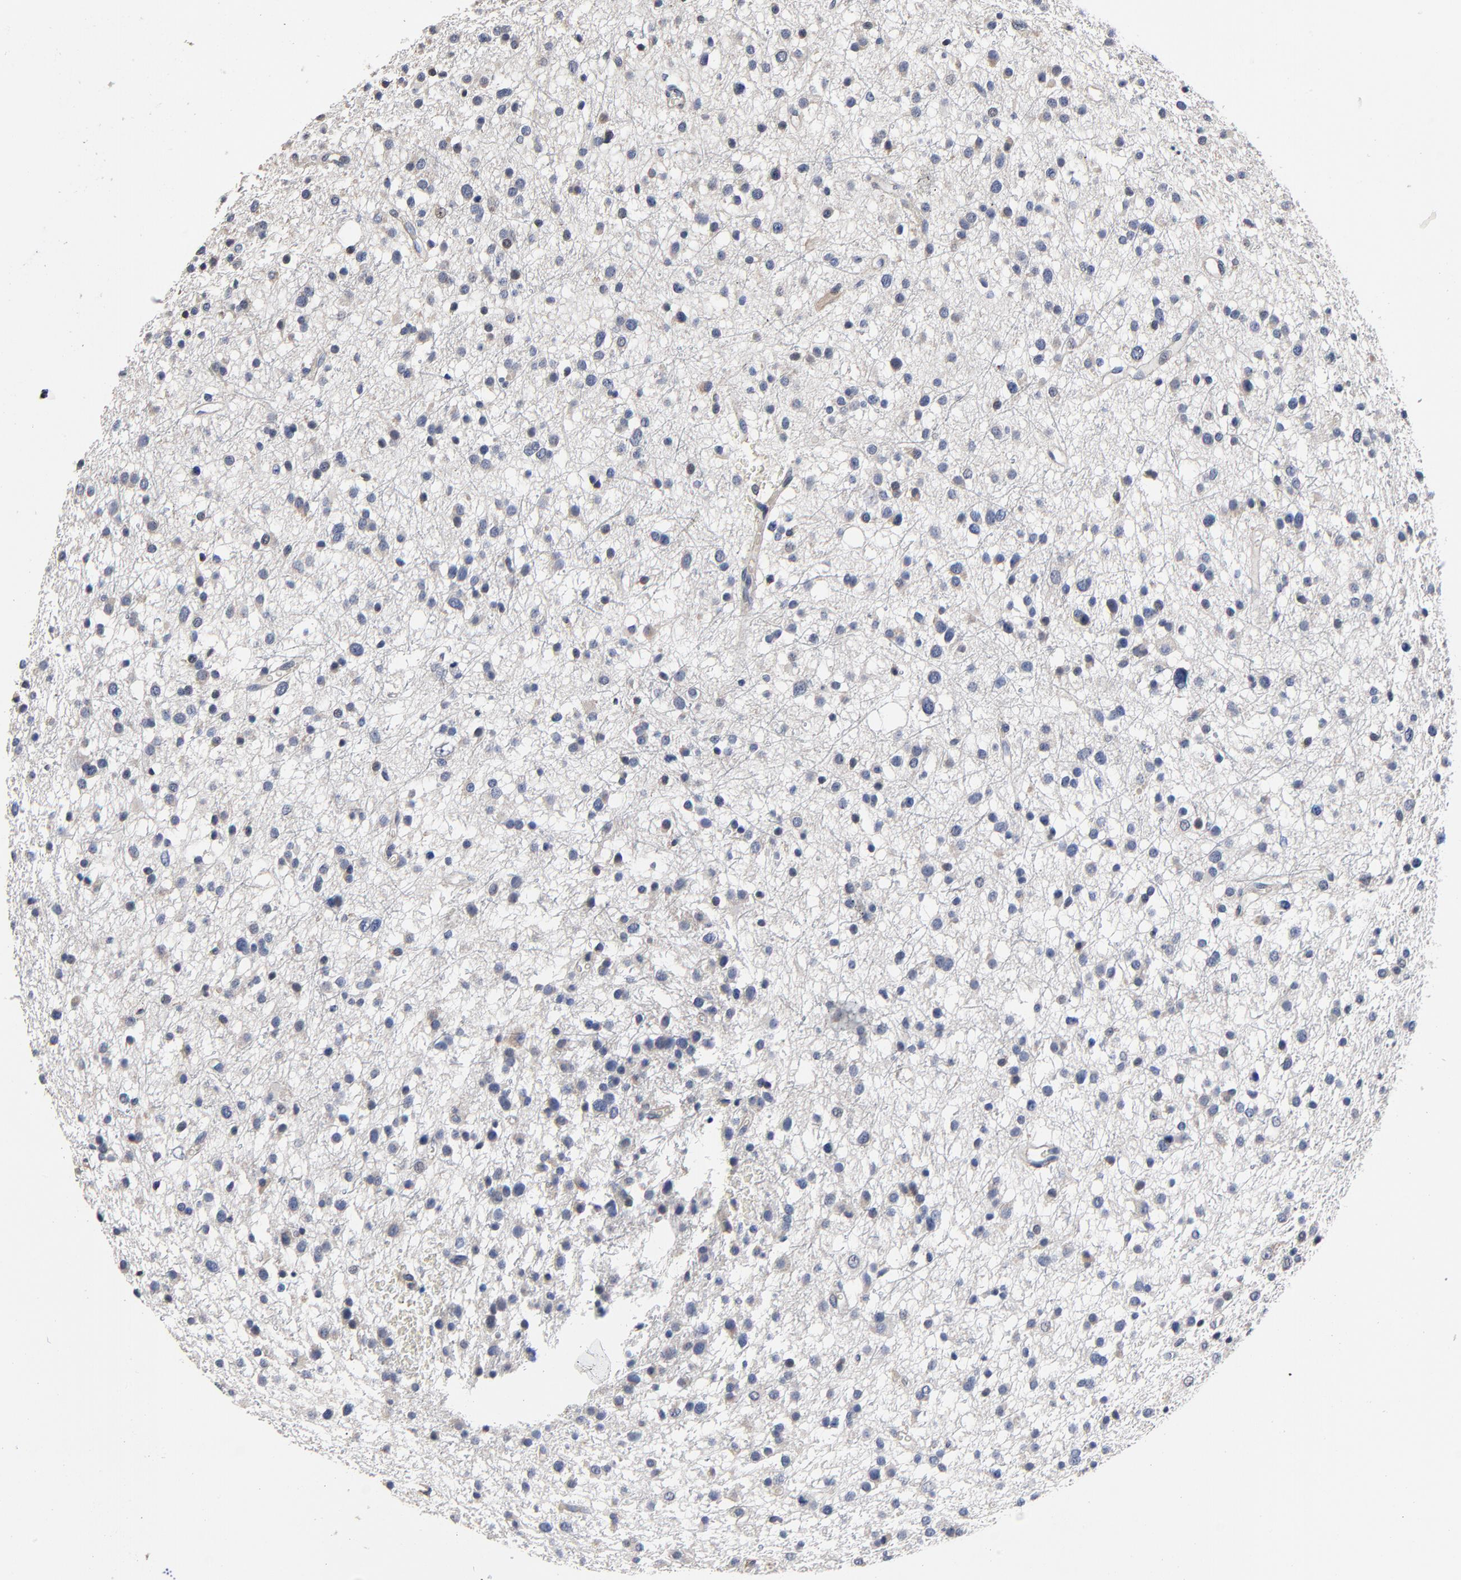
{"staining": {"intensity": "negative", "quantity": "none", "location": "none"}, "tissue": "glioma", "cell_type": "Tumor cells", "image_type": "cancer", "snomed": [{"axis": "morphology", "description": "Glioma, malignant, Low grade"}, {"axis": "topography", "description": "Brain"}], "caption": "Tumor cells are negative for protein expression in human glioma.", "gene": "SKAP1", "patient": {"sex": "female", "age": 36}}